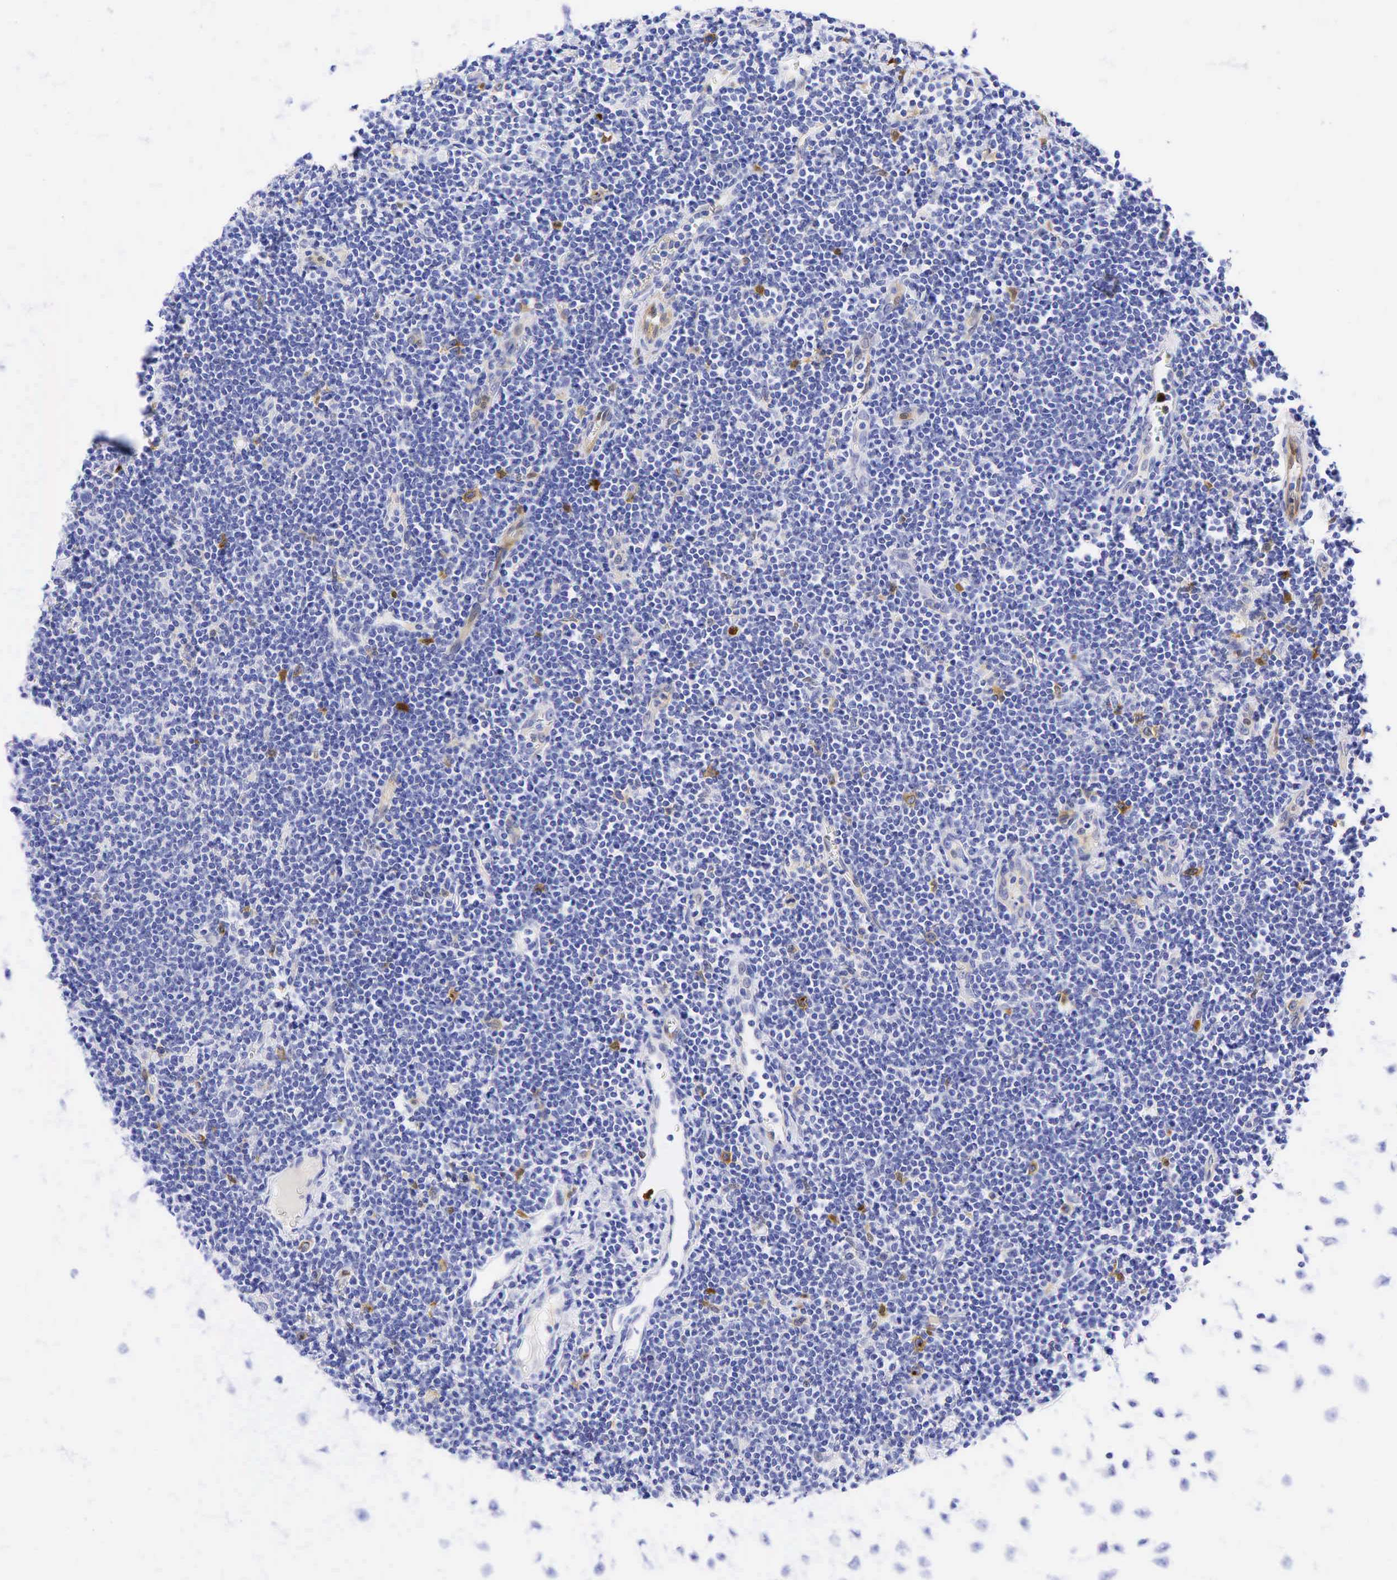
{"staining": {"intensity": "negative", "quantity": "none", "location": "none"}, "tissue": "lymphoma", "cell_type": "Tumor cells", "image_type": "cancer", "snomed": [{"axis": "morphology", "description": "Malignant lymphoma, non-Hodgkin's type, Low grade"}, {"axis": "topography", "description": "Lymph node"}], "caption": "Tumor cells show no significant staining in low-grade malignant lymphoma, non-Hodgkin's type. (Stains: DAB immunohistochemistry with hematoxylin counter stain, Microscopy: brightfield microscopy at high magnification).", "gene": "TNFRSF8", "patient": {"sex": "male", "age": 65}}